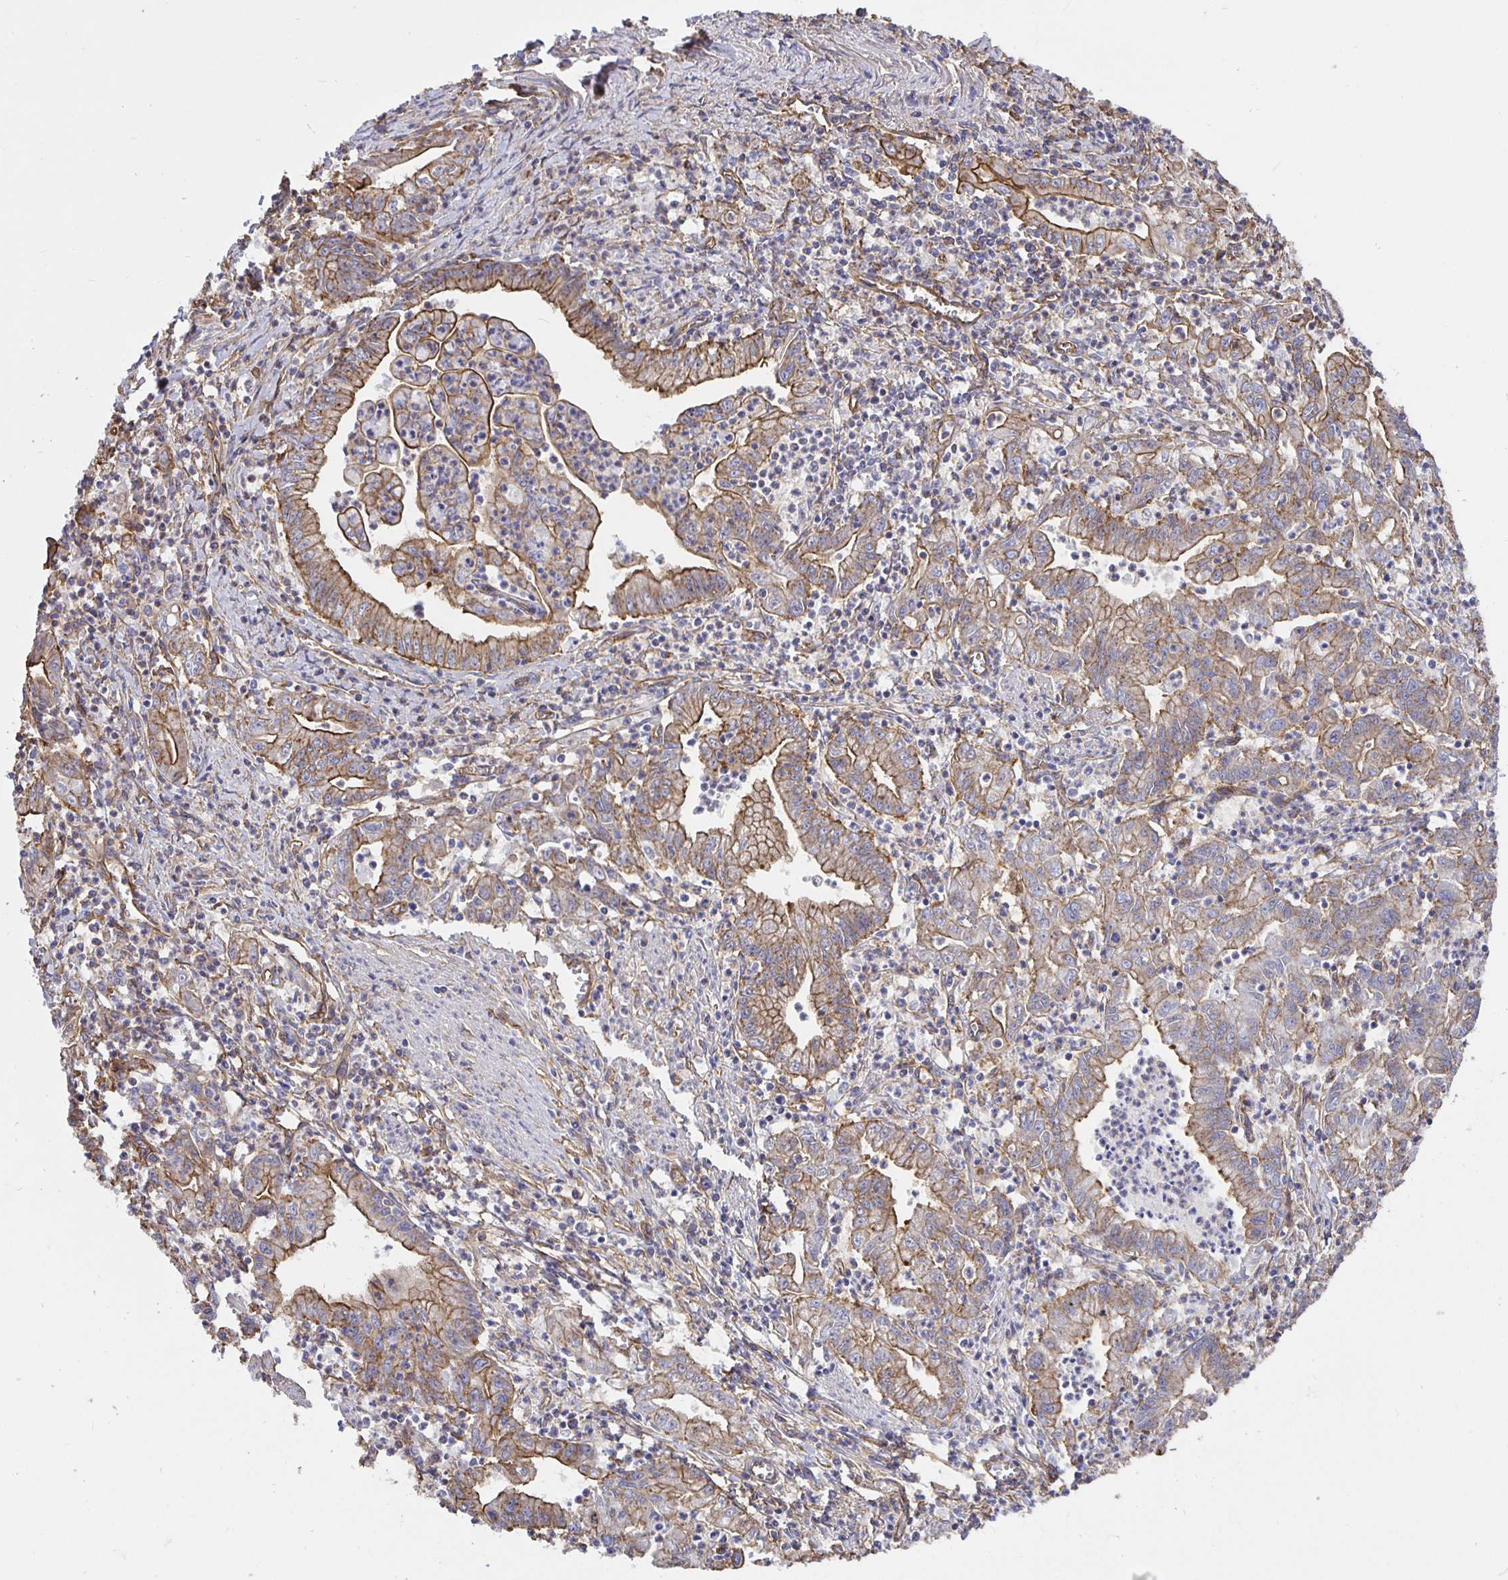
{"staining": {"intensity": "moderate", "quantity": "25%-75%", "location": "cytoplasmic/membranous"}, "tissue": "stomach cancer", "cell_type": "Tumor cells", "image_type": "cancer", "snomed": [{"axis": "morphology", "description": "Adenocarcinoma, NOS"}, {"axis": "topography", "description": "Stomach, upper"}], "caption": "A histopathology image of stomach cancer stained for a protein exhibits moderate cytoplasmic/membranous brown staining in tumor cells. The protein is stained brown, and the nuclei are stained in blue (DAB IHC with brightfield microscopy, high magnification).", "gene": "ARHGEF39", "patient": {"sex": "female", "age": 79}}